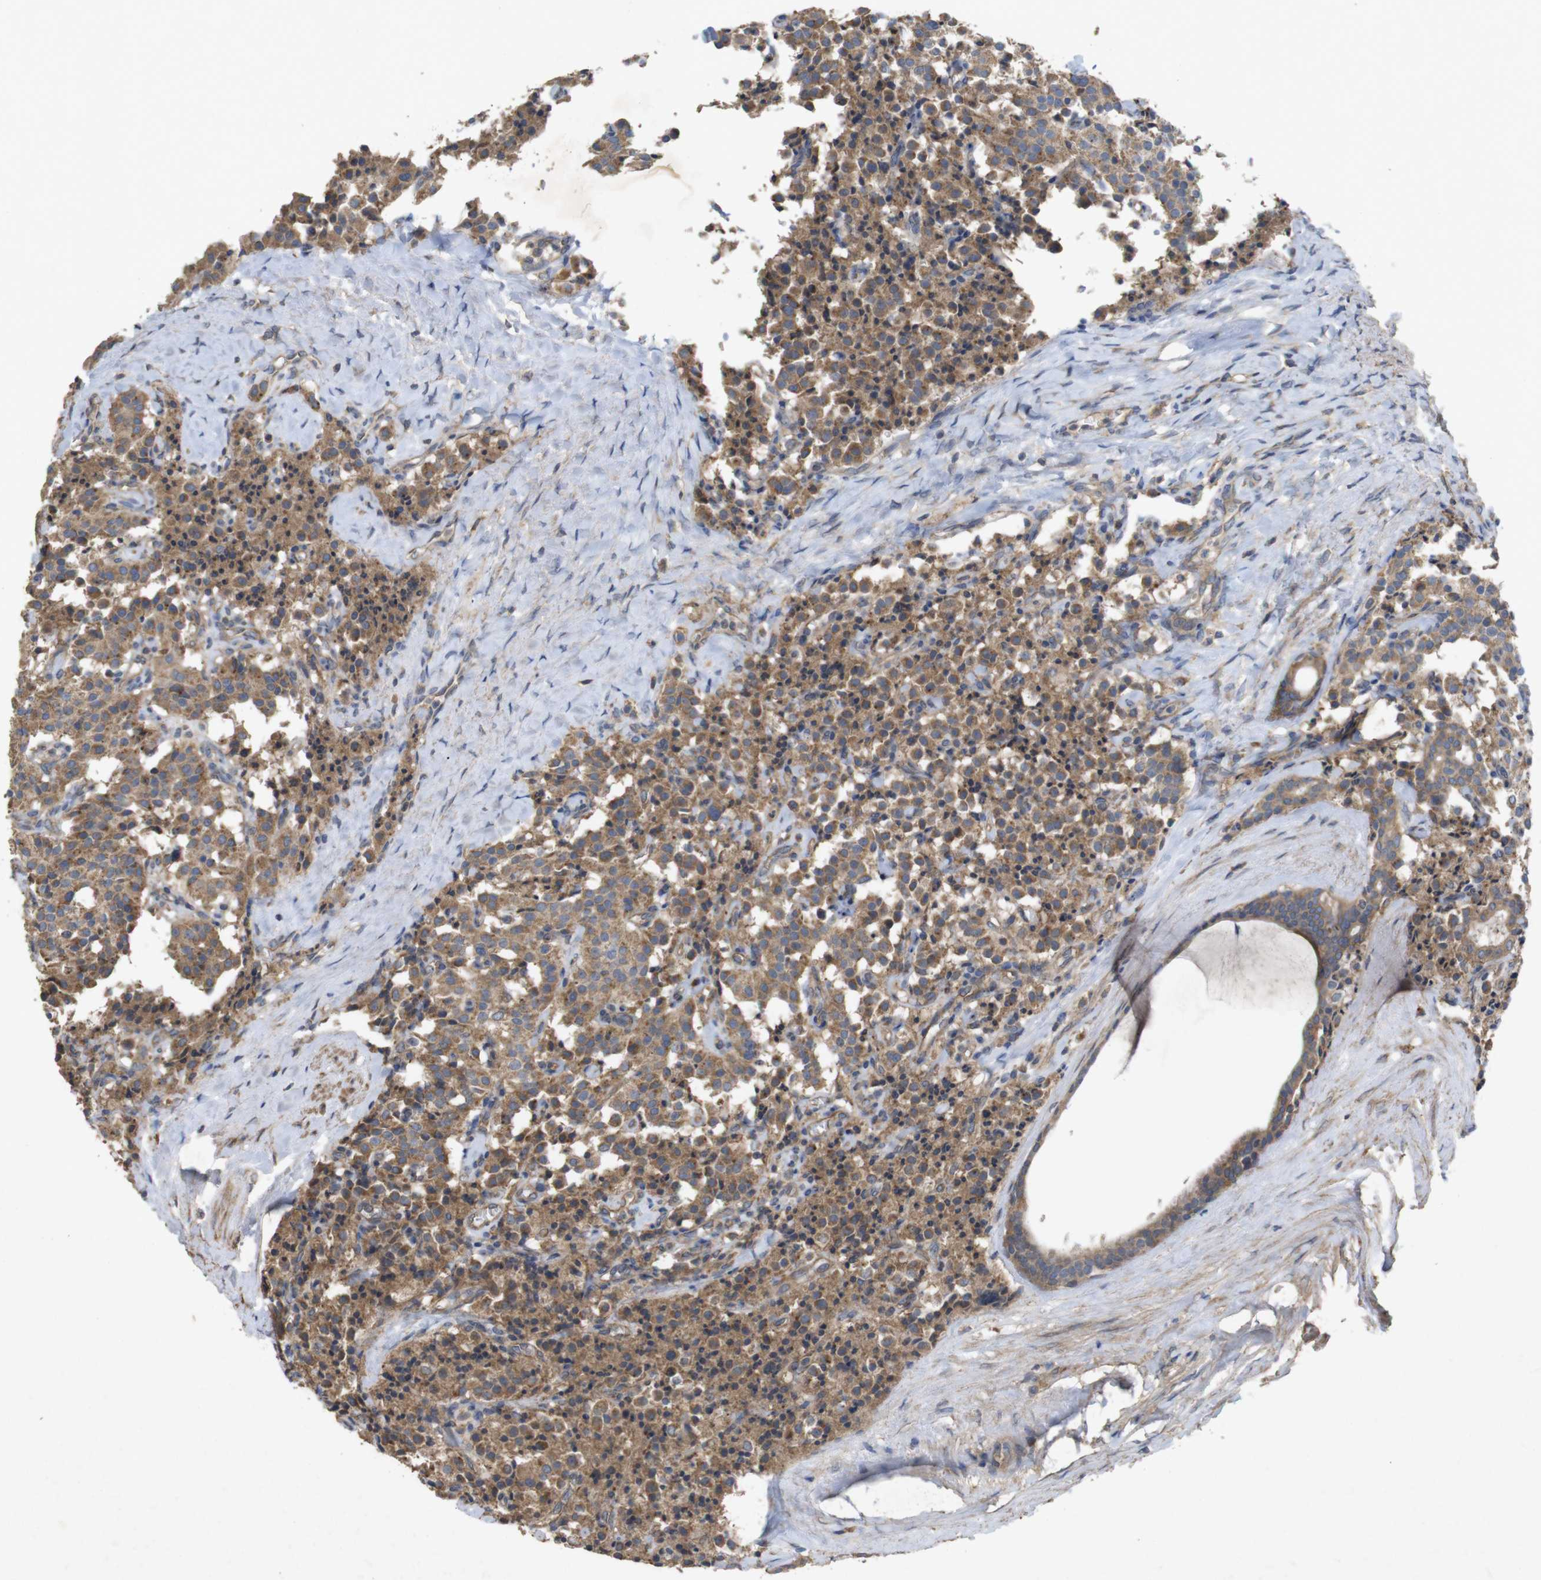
{"staining": {"intensity": "moderate", "quantity": ">75%", "location": "cytoplasmic/membranous"}, "tissue": "carcinoid", "cell_type": "Tumor cells", "image_type": "cancer", "snomed": [{"axis": "morphology", "description": "Carcinoid, malignant, NOS"}, {"axis": "topography", "description": "Lung"}], "caption": "A micrograph of human carcinoid (malignant) stained for a protein reveals moderate cytoplasmic/membranous brown staining in tumor cells.", "gene": "KCNS3", "patient": {"sex": "male", "age": 30}}